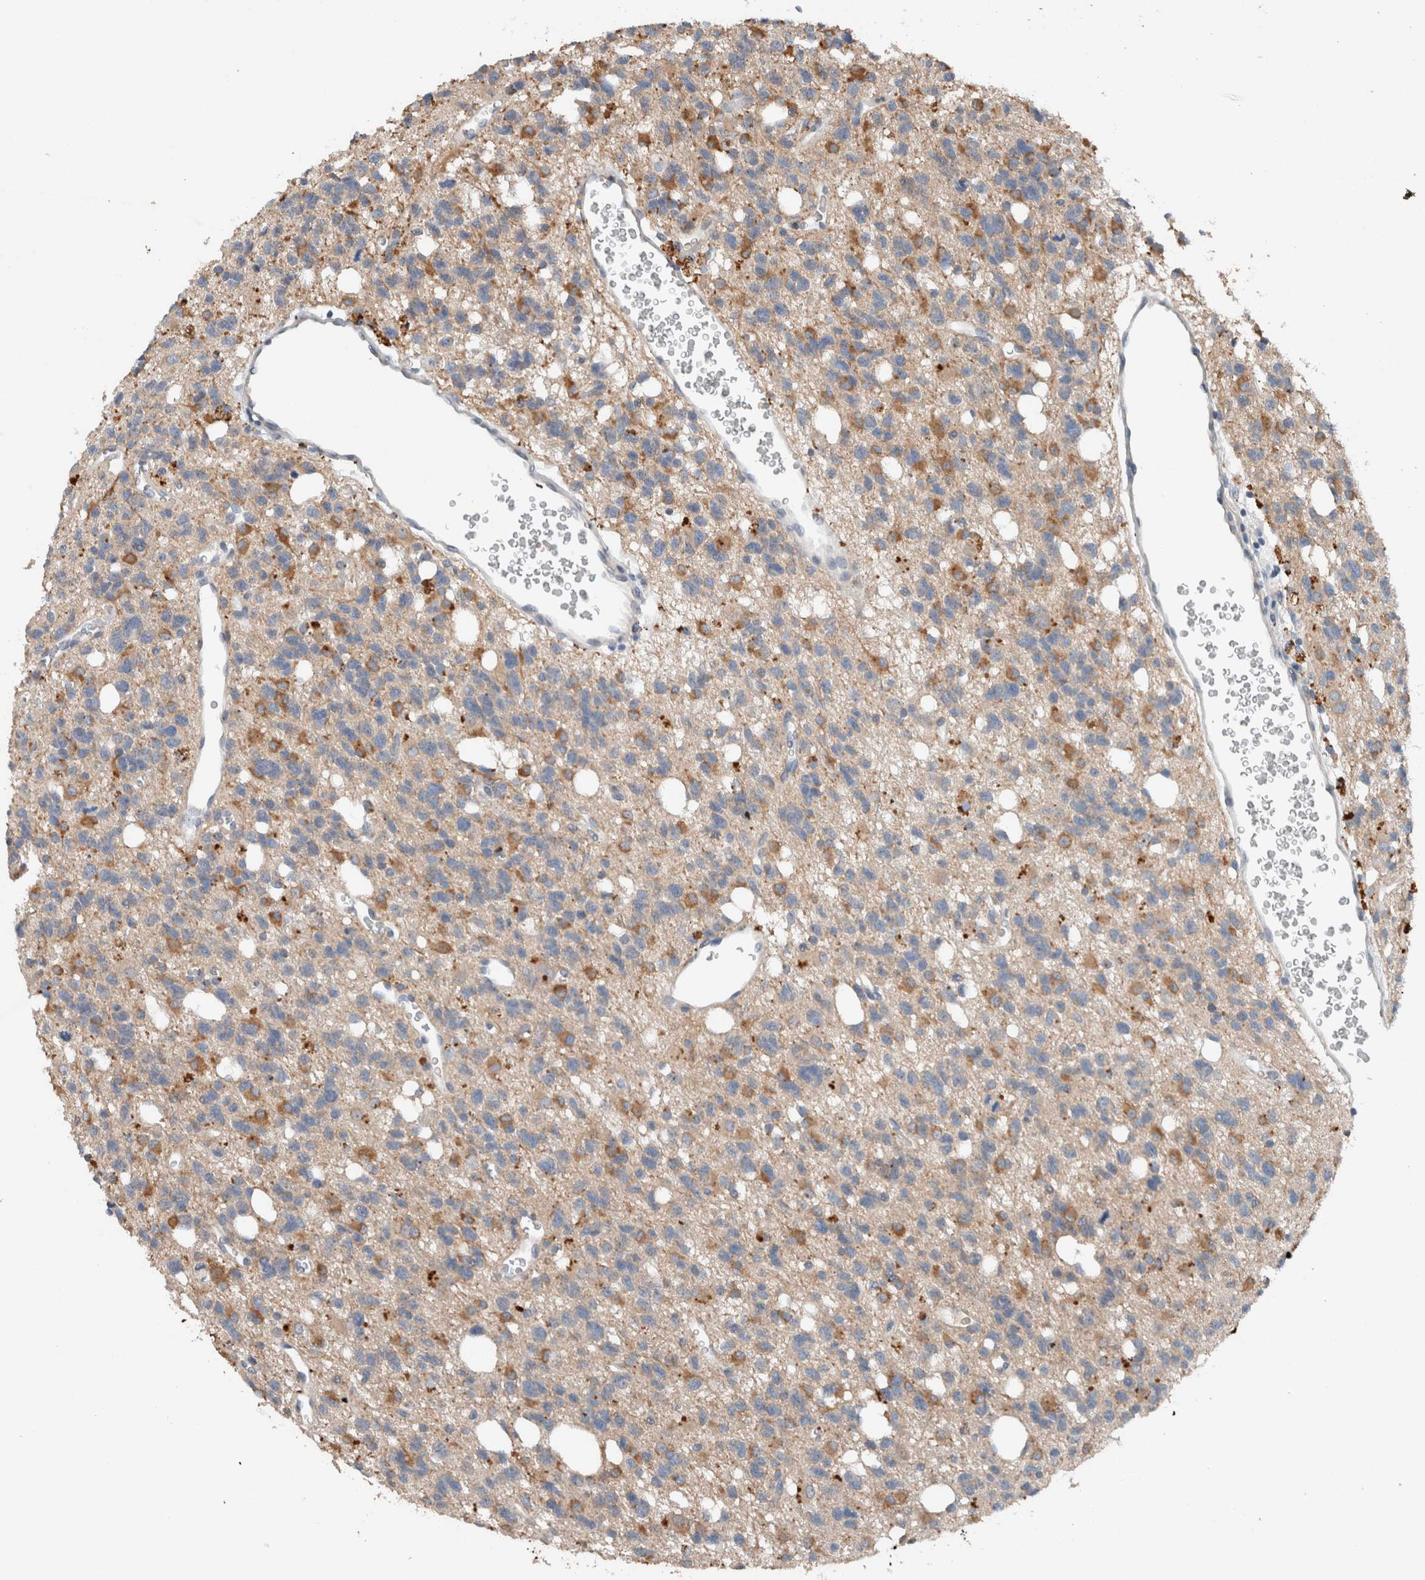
{"staining": {"intensity": "moderate", "quantity": "<25%", "location": "cytoplasmic/membranous"}, "tissue": "glioma", "cell_type": "Tumor cells", "image_type": "cancer", "snomed": [{"axis": "morphology", "description": "Glioma, malignant, High grade"}, {"axis": "topography", "description": "Brain"}], "caption": "Immunohistochemistry (IHC) image of neoplastic tissue: glioma stained using IHC reveals low levels of moderate protein expression localized specifically in the cytoplasmic/membranous of tumor cells, appearing as a cytoplasmic/membranous brown color.", "gene": "UGCG", "patient": {"sex": "female", "age": 62}}